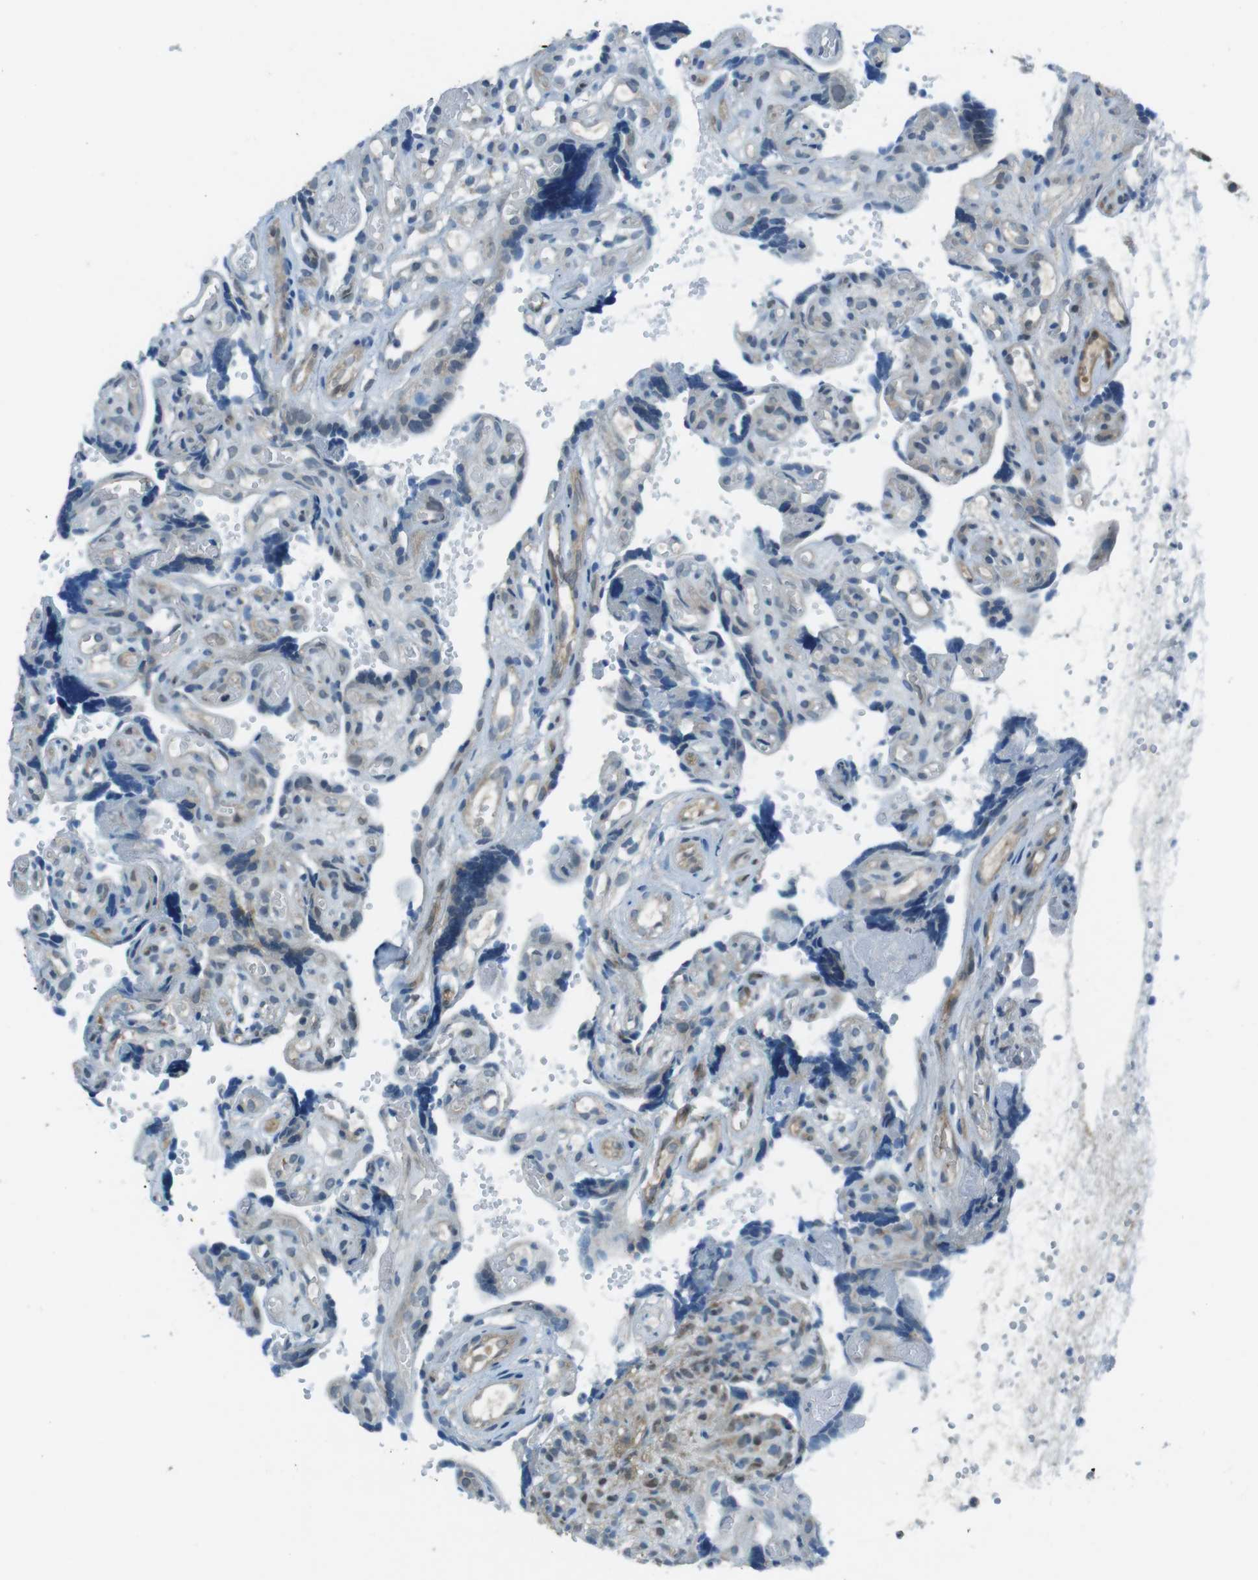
{"staining": {"intensity": "moderate", "quantity": "25%-75%", "location": "cytoplasmic/membranous"}, "tissue": "placenta", "cell_type": "Decidual cells", "image_type": "normal", "snomed": [{"axis": "morphology", "description": "Normal tissue, NOS"}, {"axis": "topography", "description": "Placenta"}], "caption": "Immunohistochemical staining of benign placenta displays moderate cytoplasmic/membranous protein positivity in approximately 25%-75% of decidual cells. The staining is performed using DAB brown chromogen to label protein expression. The nuclei are counter-stained blue using hematoxylin.", "gene": "MFAP3", "patient": {"sex": "female", "age": 30}}